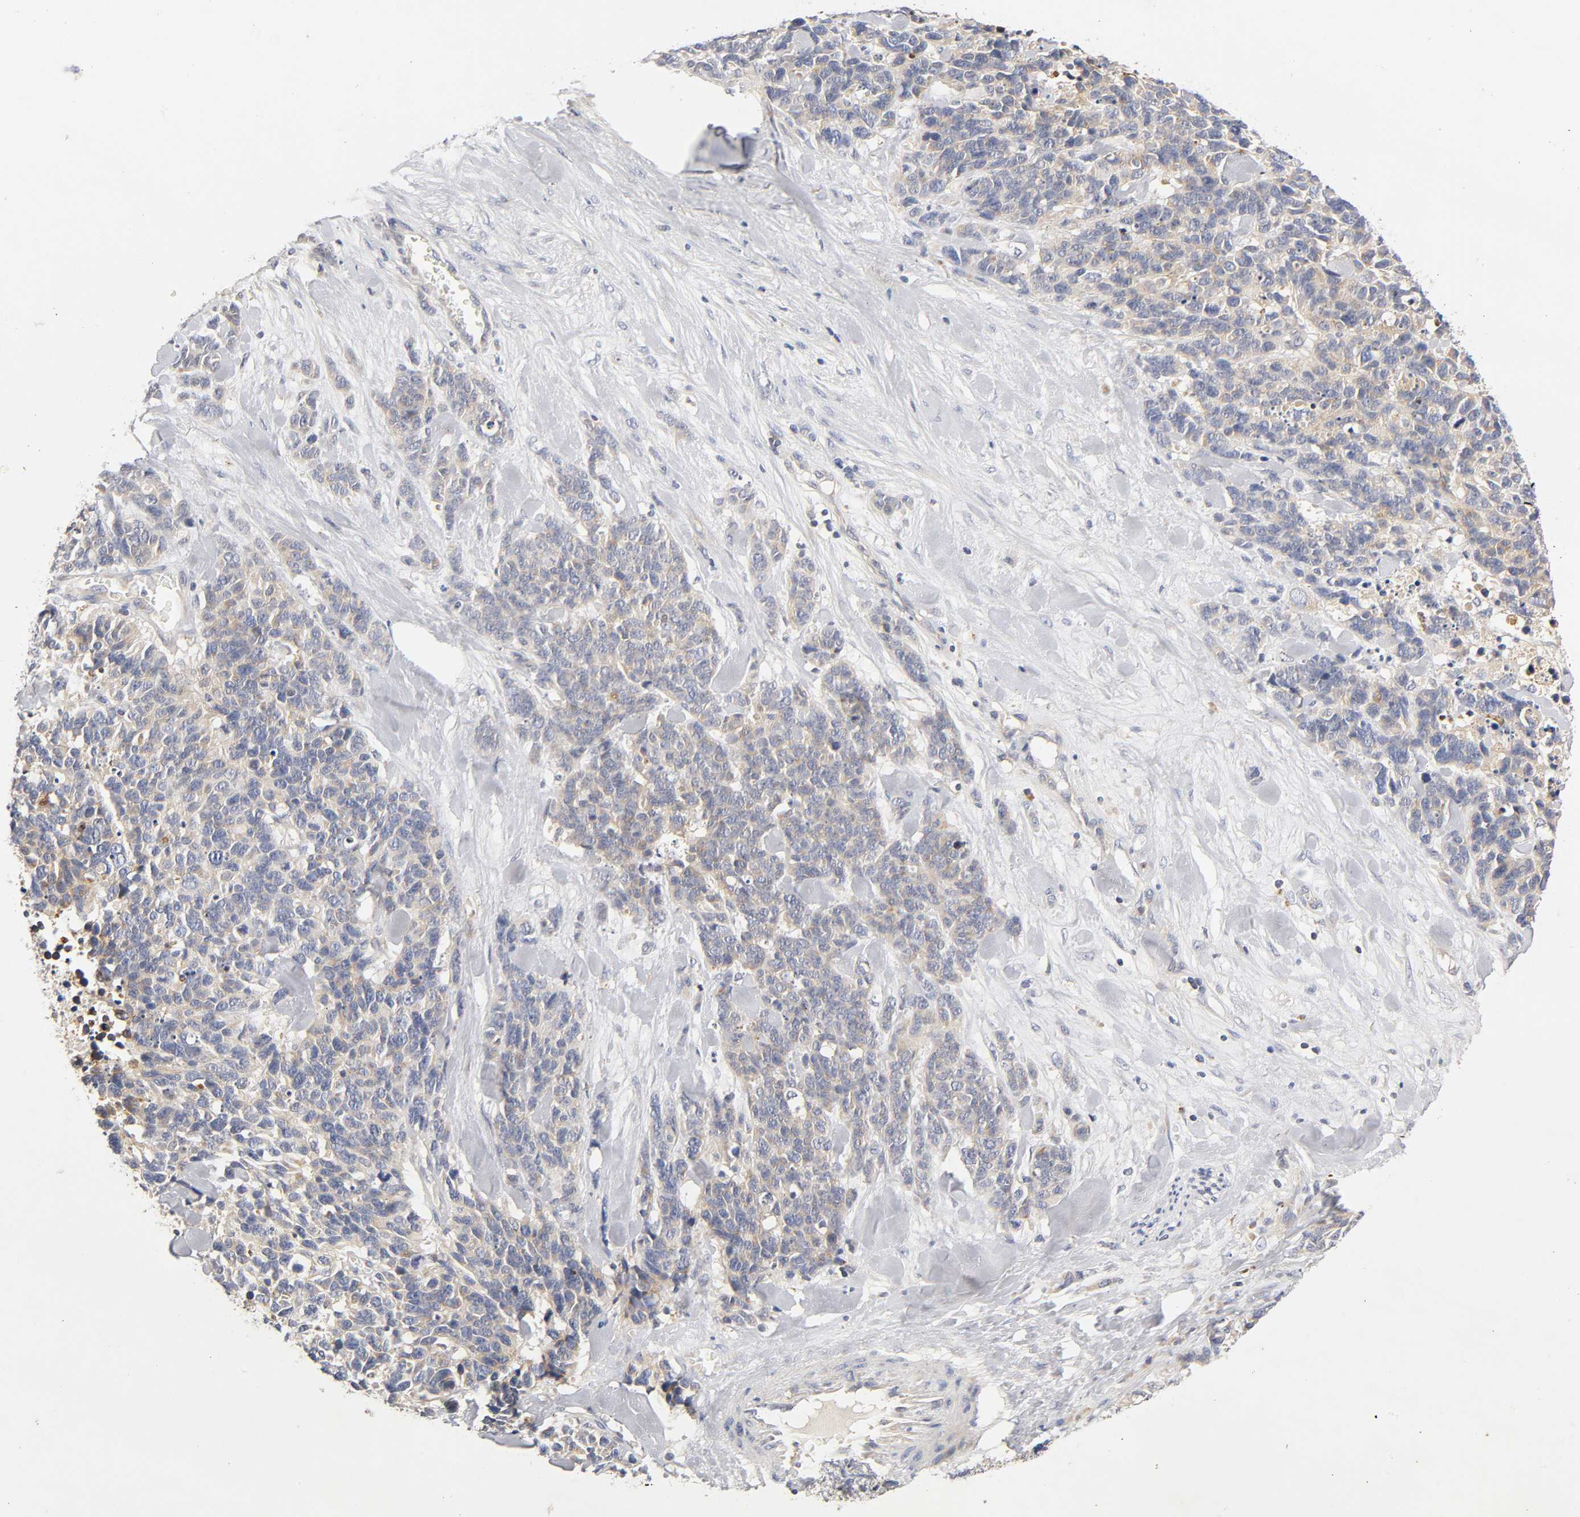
{"staining": {"intensity": "weak", "quantity": "25%-75%", "location": "cytoplasmic/membranous"}, "tissue": "lung cancer", "cell_type": "Tumor cells", "image_type": "cancer", "snomed": [{"axis": "morphology", "description": "Neoplasm, malignant, NOS"}, {"axis": "topography", "description": "Lung"}], "caption": "Immunohistochemistry staining of lung neoplasm (malignant), which demonstrates low levels of weak cytoplasmic/membranous expression in approximately 25%-75% of tumor cells indicating weak cytoplasmic/membranous protein expression. The staining was performed using DAB (brown) for protein detection and nuclei were counterstained in hematoxylin (blue).", "gene": "RHOA", "patient": {"sex": "female", "age": 58}}